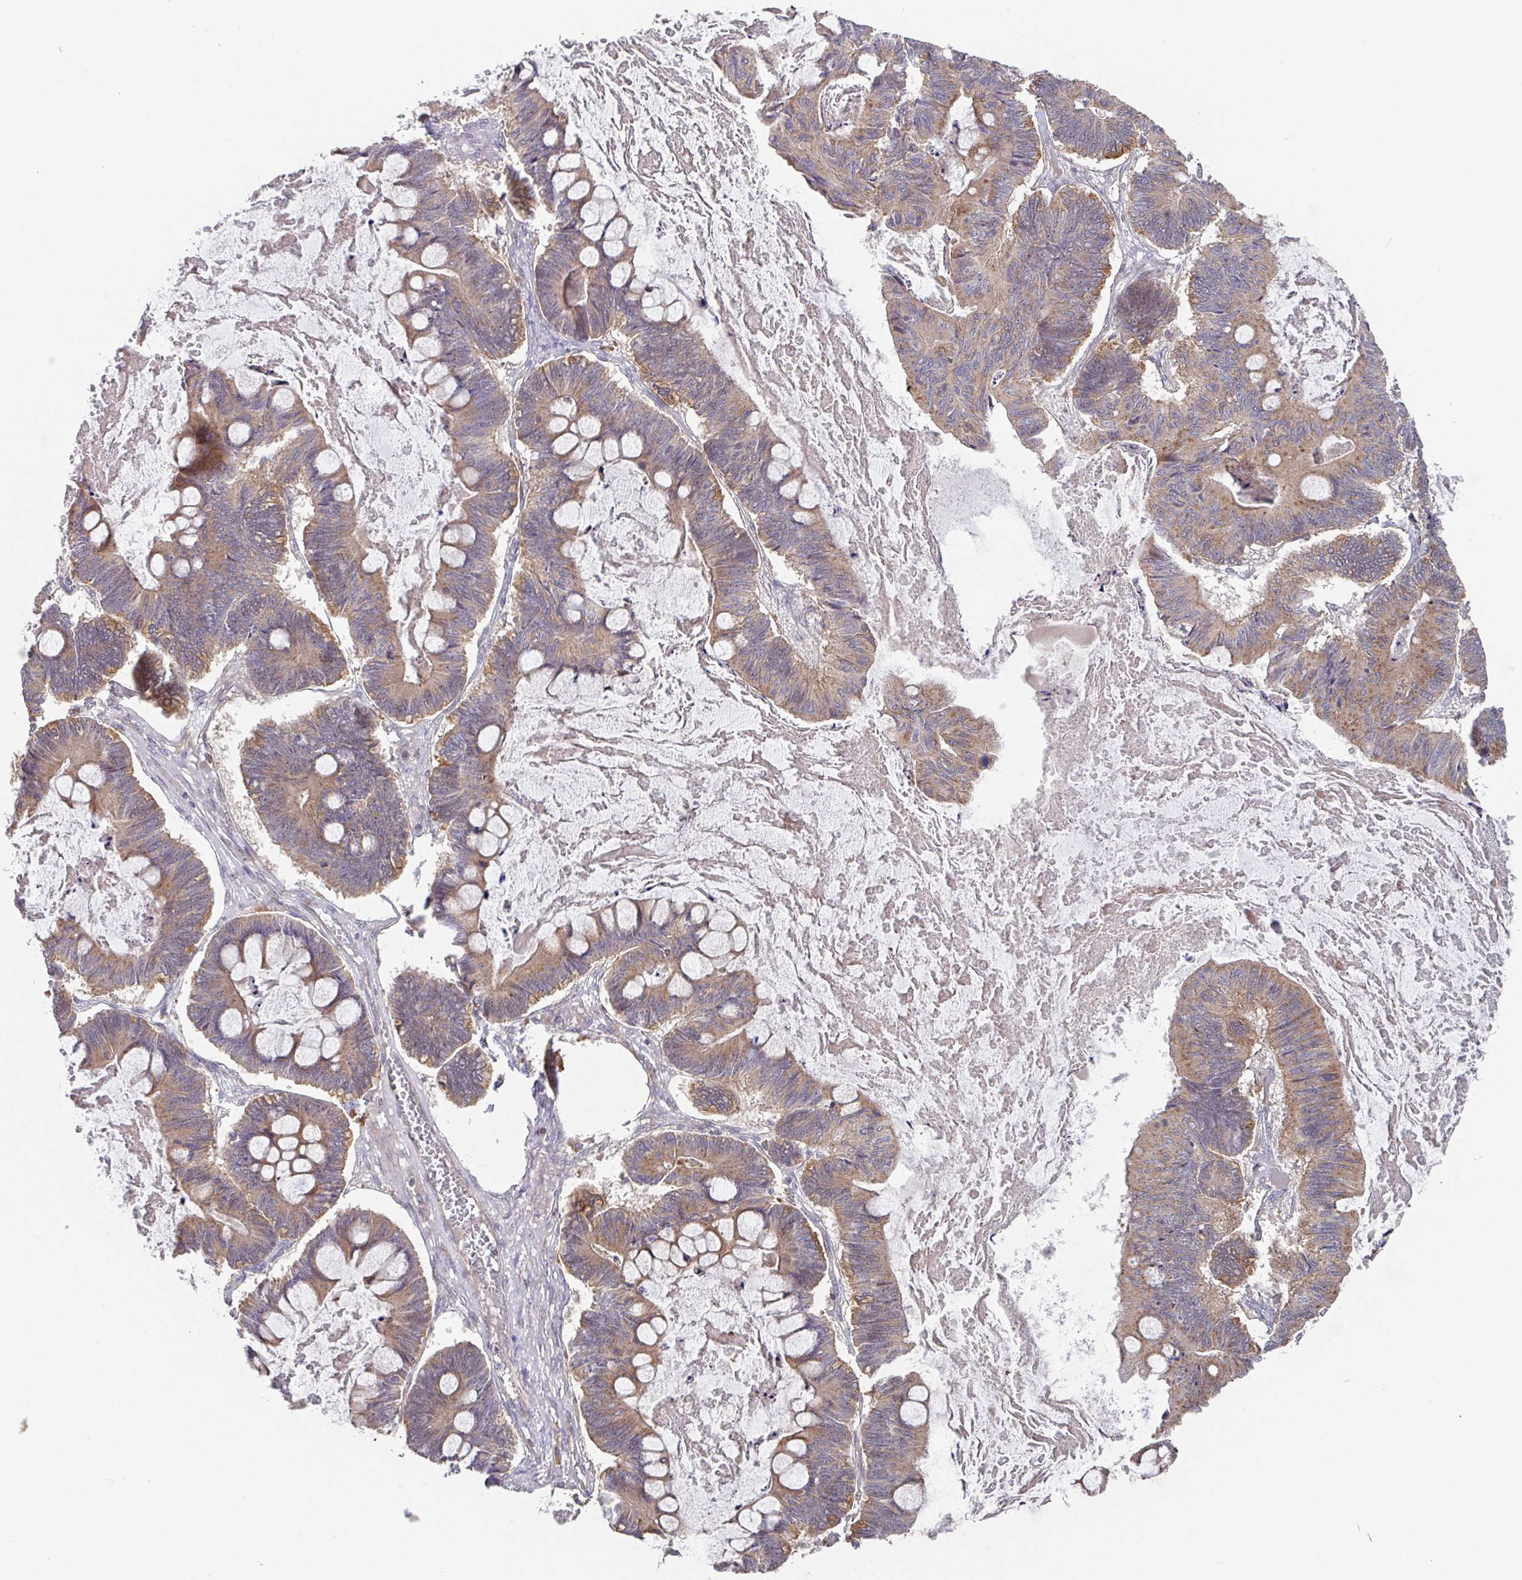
{"staining": {"intensity": "moderate", "quantity": ">75%", "location": "cytoplasmic/membranous"}, "tissue": "ovarian cancer", "cell_type": "Tumor cells", "image_type": "cancer", "snomed": [{"axis": "morphology", "description": "Cystadenocarcinoma, mucinous, NOS"}, {"axis": "topography", "description": "Ovary"}], "caption": "Brown immunohistochemical staining in mucinous cystadenocarcinoma (ovarian) exhibits moderate cytoplasmic/membranous expression in approximately >75% of tumor cells.", "gene": "TRIM14", "patient": {"sex": "female", "age": 61}}